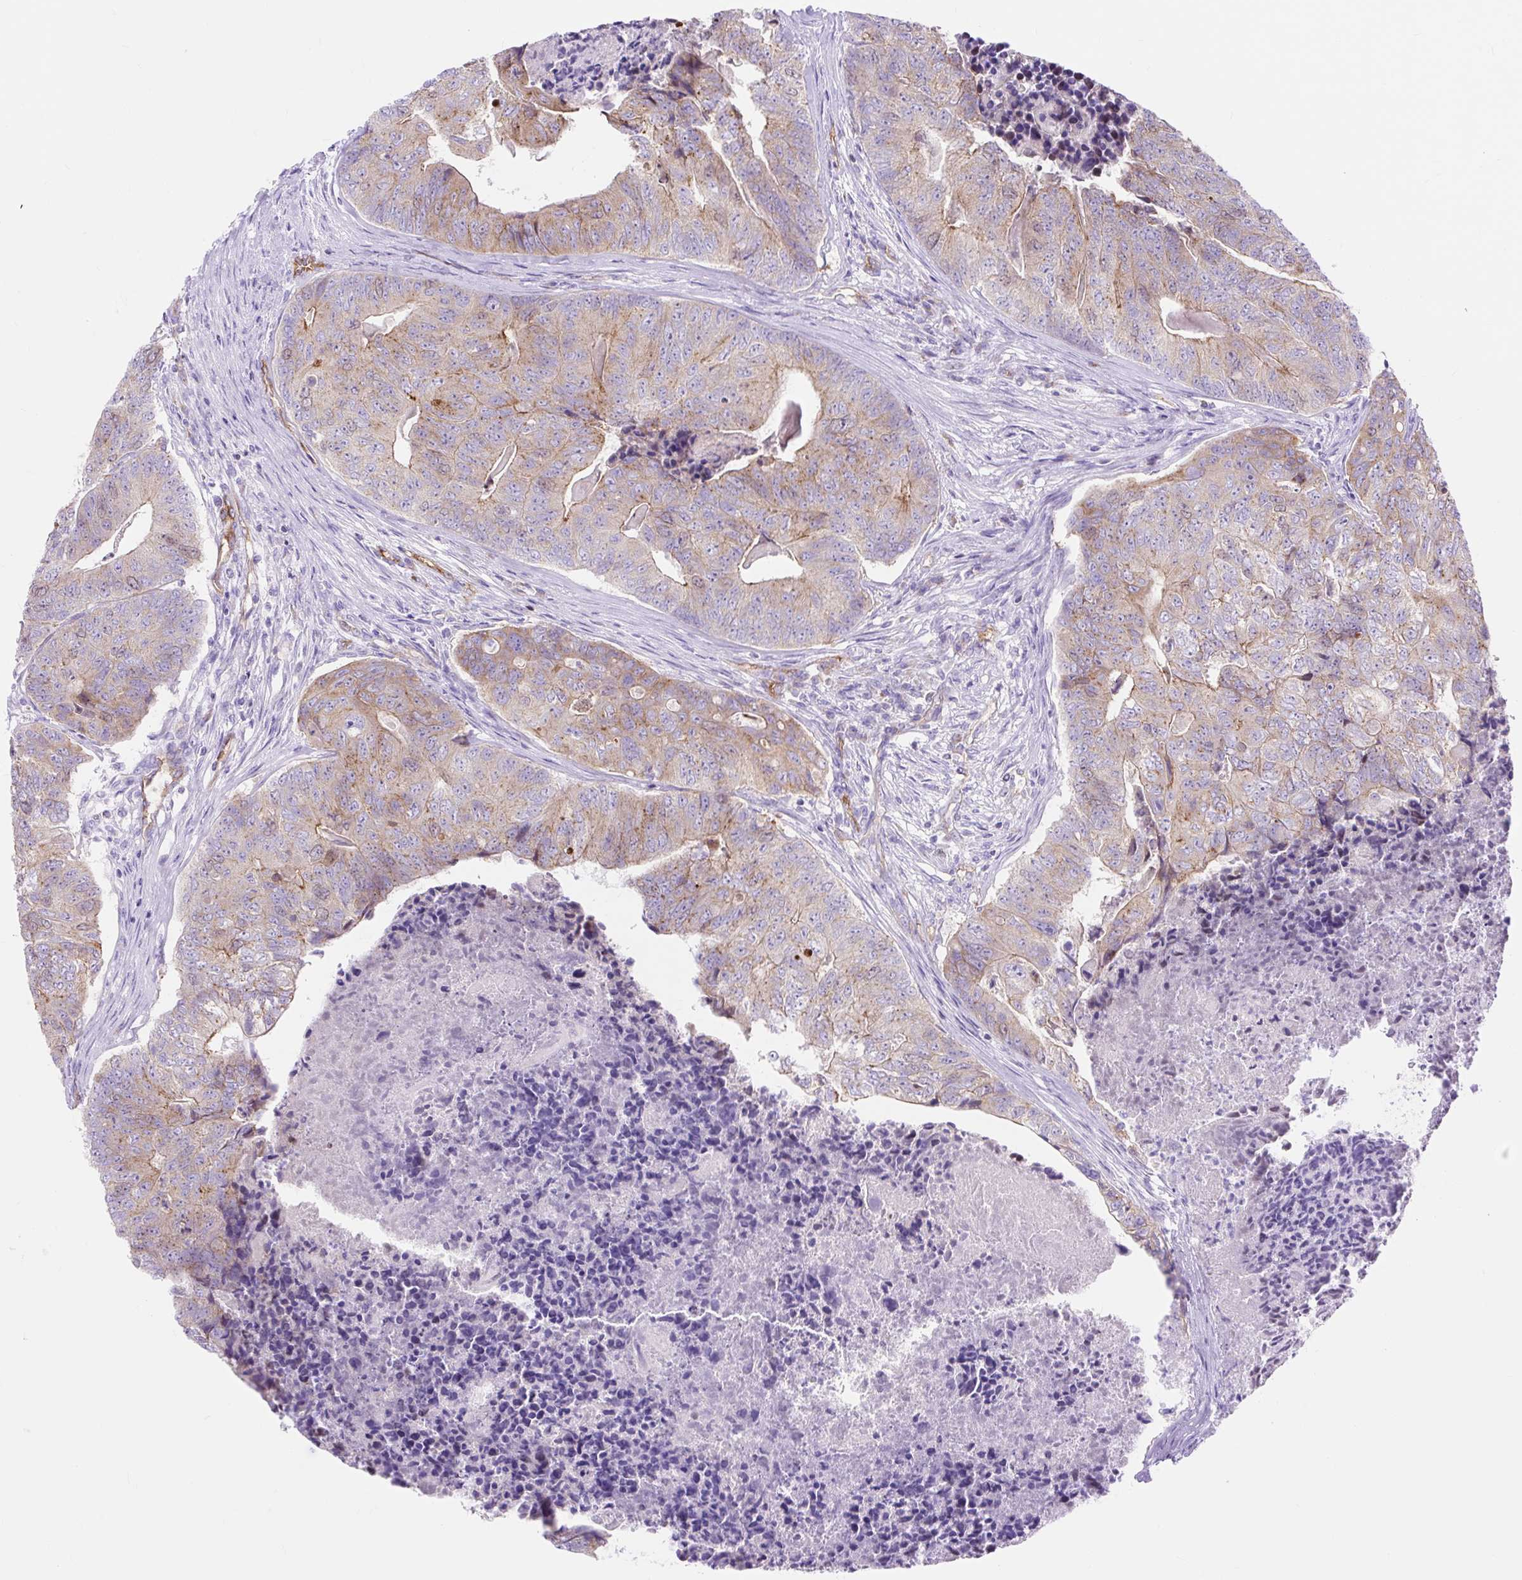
{"staining": {"intensity": "weak", "quantity": "25%-75%", "location": "cytoplasmic/membranous"}, "tissue": "colorectal cancer", "cell_type": "Tumor cells", "image_type": "cancer", "snomed": [{"axis": "morphology", "description": "Adenocarcinoma, NOS"}, {"axis": "topography", "description": "Colon"}], "caption": "Human colorectal cancer stained with a protein marker shows weak staining in tumor cells.", "gene": "HIP1R", "patient": {"sex": "female", "age": 67}}